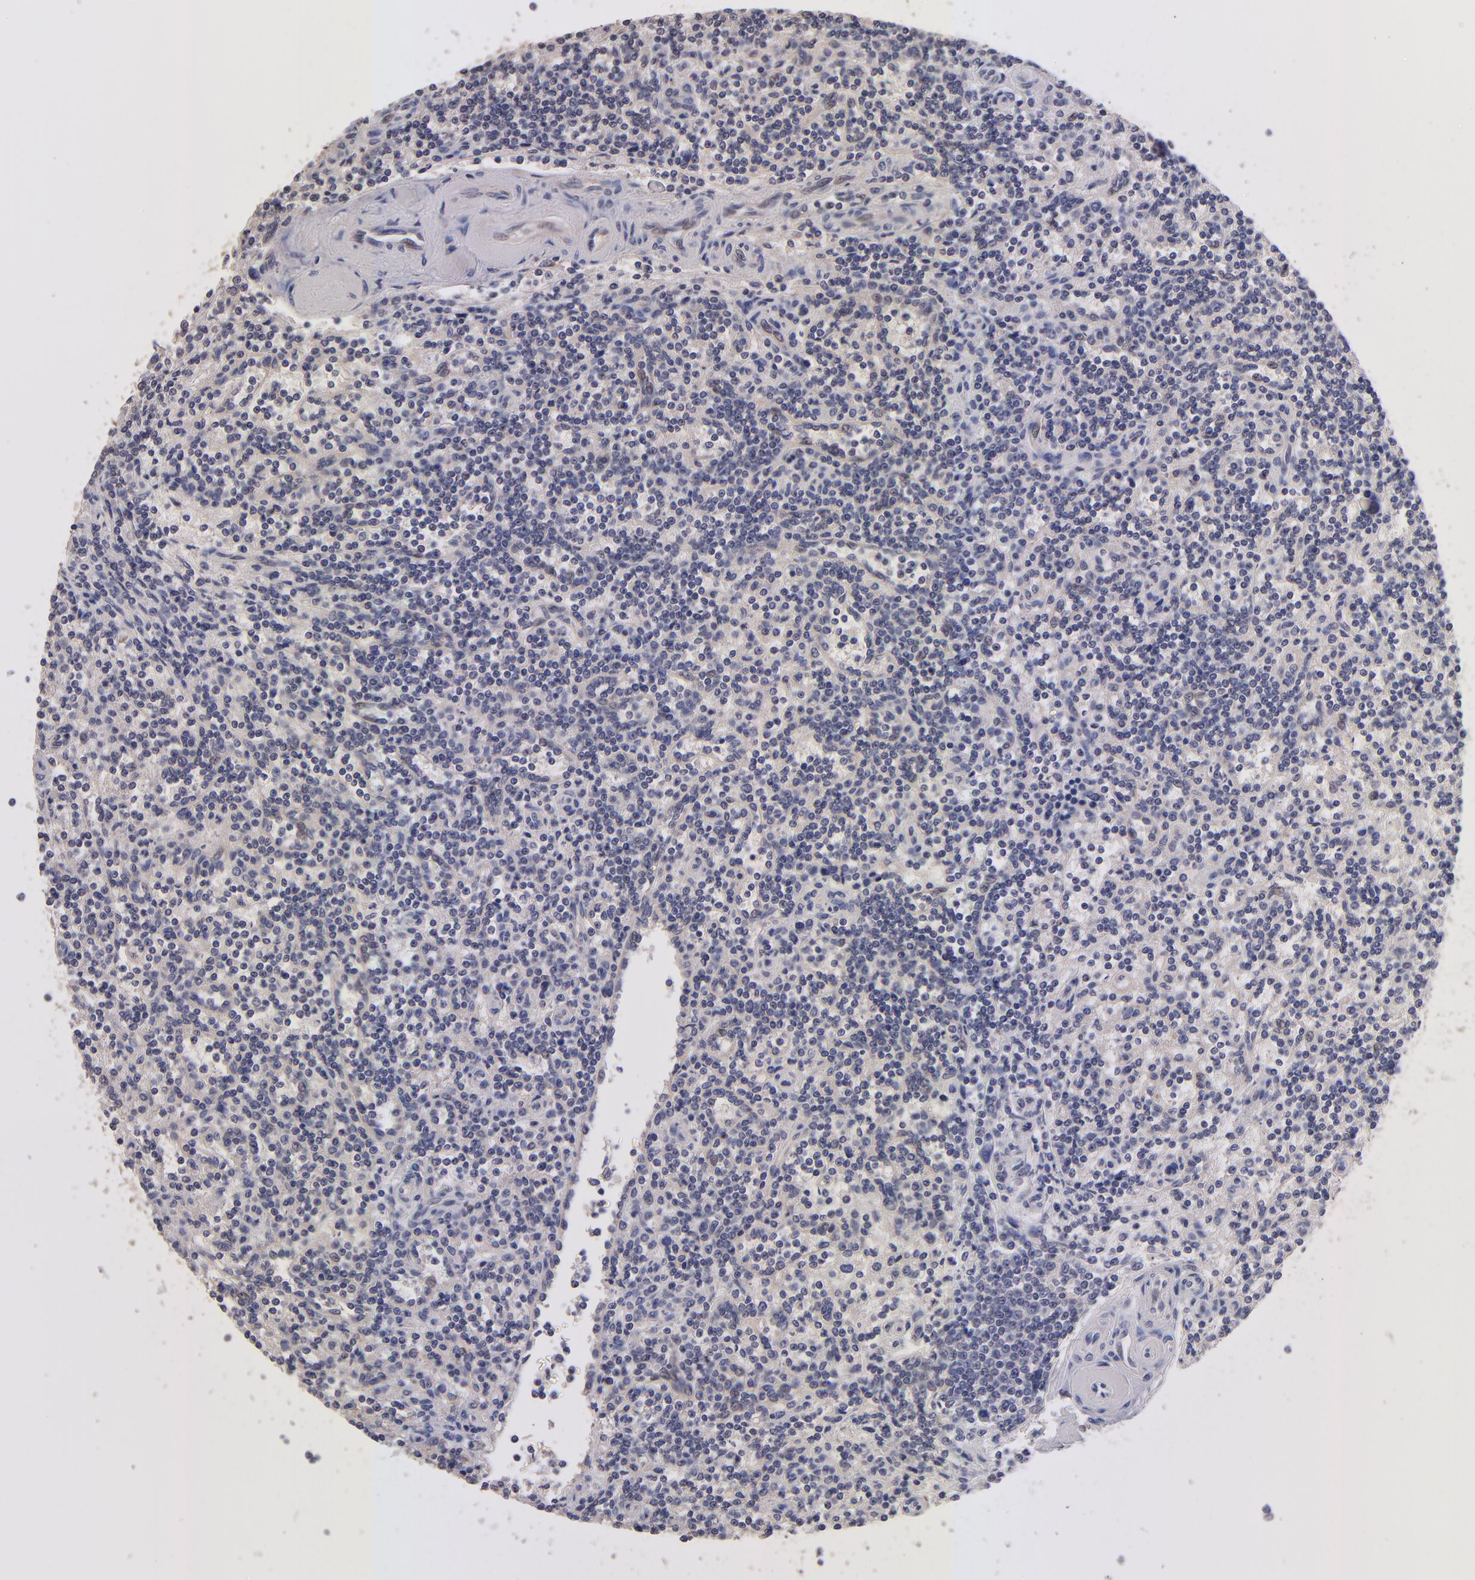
{"staining": {"intensity": "negative", "quantity": "none", "location": "none"}, "tissue": "lymphoma", "cell_type": "Tumor cells", "image_type": "cancer", "snomed": [{"axis": "morphology", "description": "Malignant lymphoma, non-Hodgkin's type, Low grade"}, {"axis": "topography", "description": "Spleen"}], "caption": "An immunohistochemistry photomicrograph of lymphoma is shown. There is no staining in tumor cells of lymphoma. The staining is performed using DAB (3,3'-diaminobenzidine) brown chromogen with nuclei counter-stained in using hematoxylin.", "gene": "GNAZ", "patient": {"sex": "male", "age": 73}}